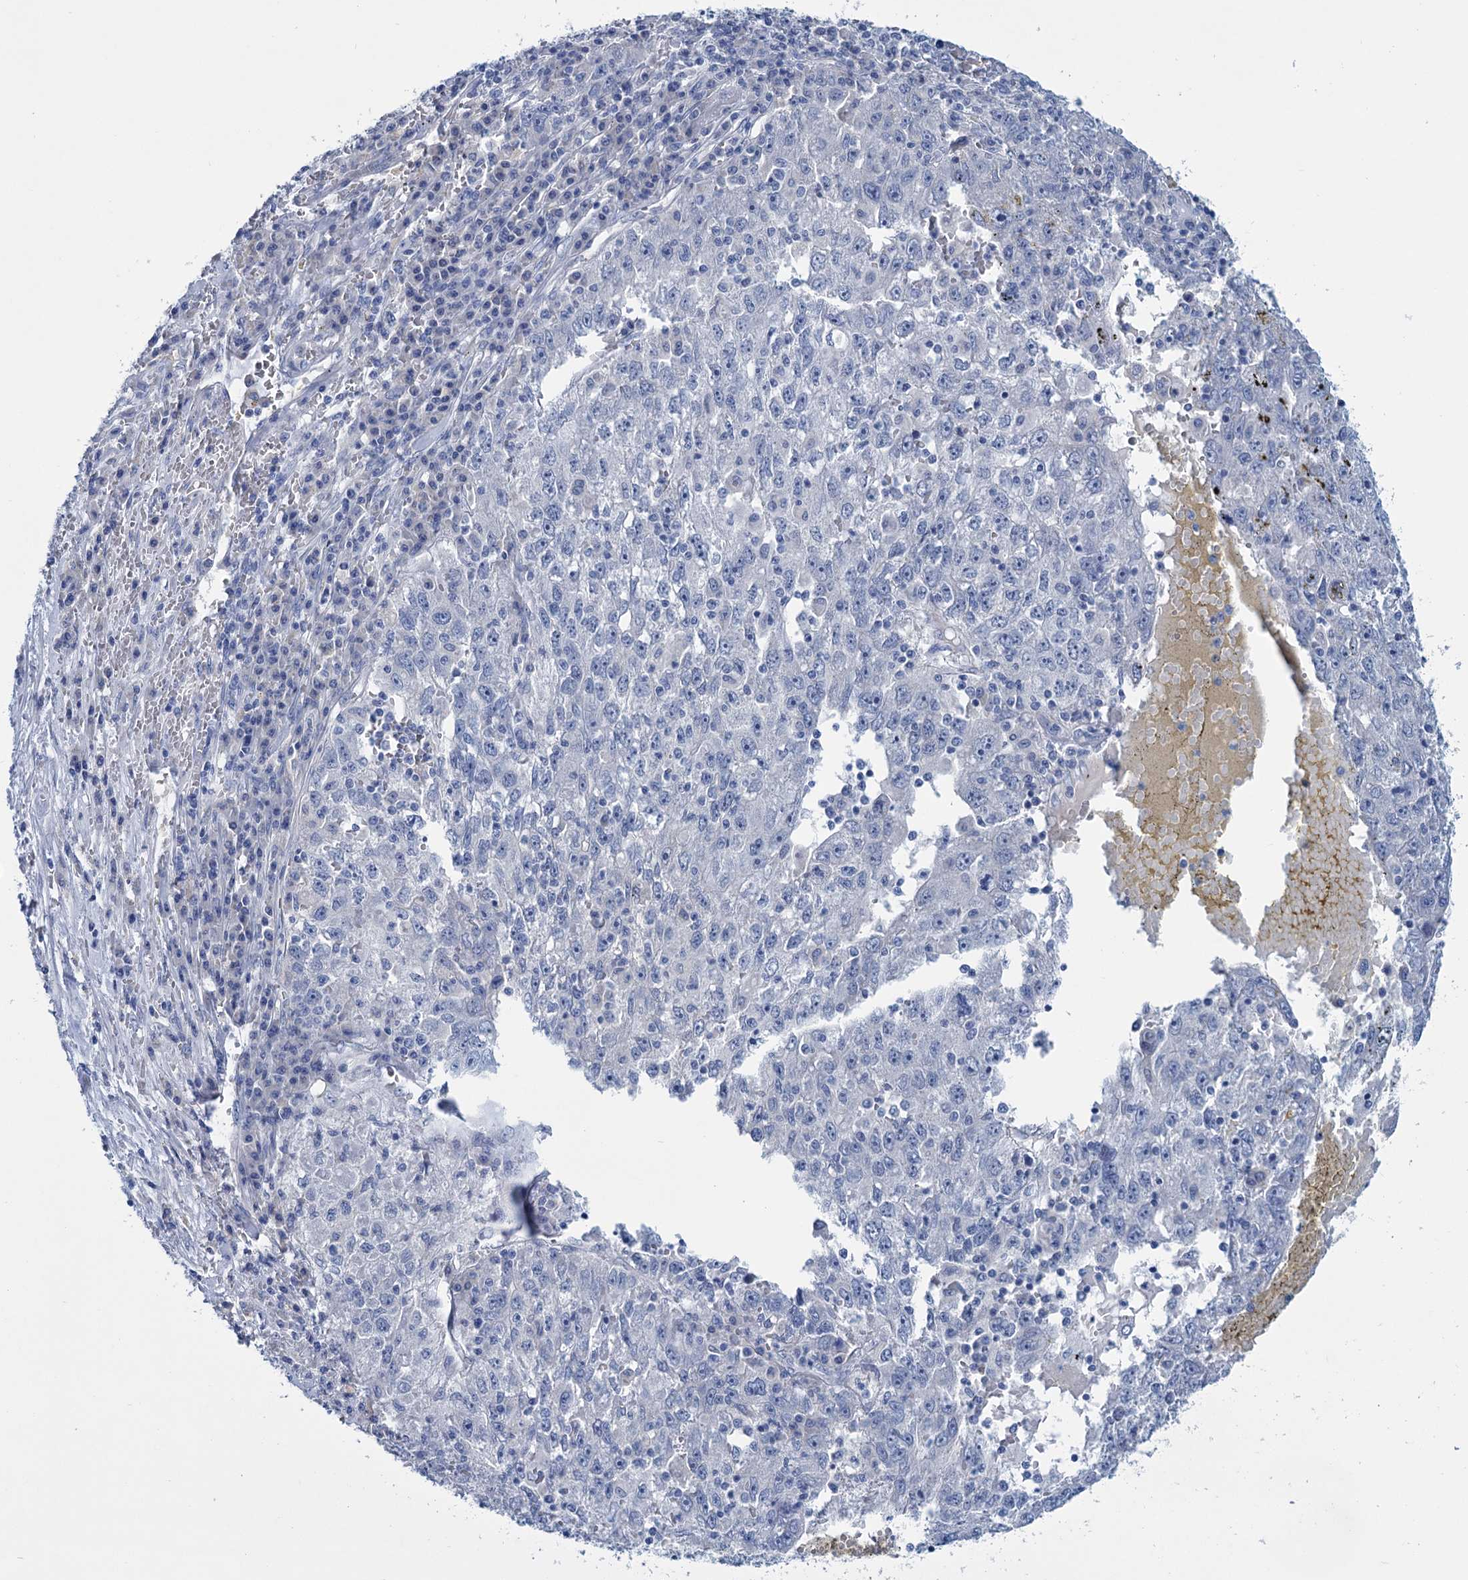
{"staining": {"intensity": "negative", "quantity": "none", "location": "none"}, "tissue": "liver cancer", "cell_type": "Tumor cells", "image_type": "cancer", "snomed": [{"axis": "morphology", "description": "Carcinoma, Hepatocellular, NOS"}, {"axis": "topography", "description": "Liver"}], "caption": "Tumor cells are negative for brown protein staining in liver hepatocellular carcinoma.", "gene": "MYOZ3", "patient": {"sex": "male", "age": 49}}